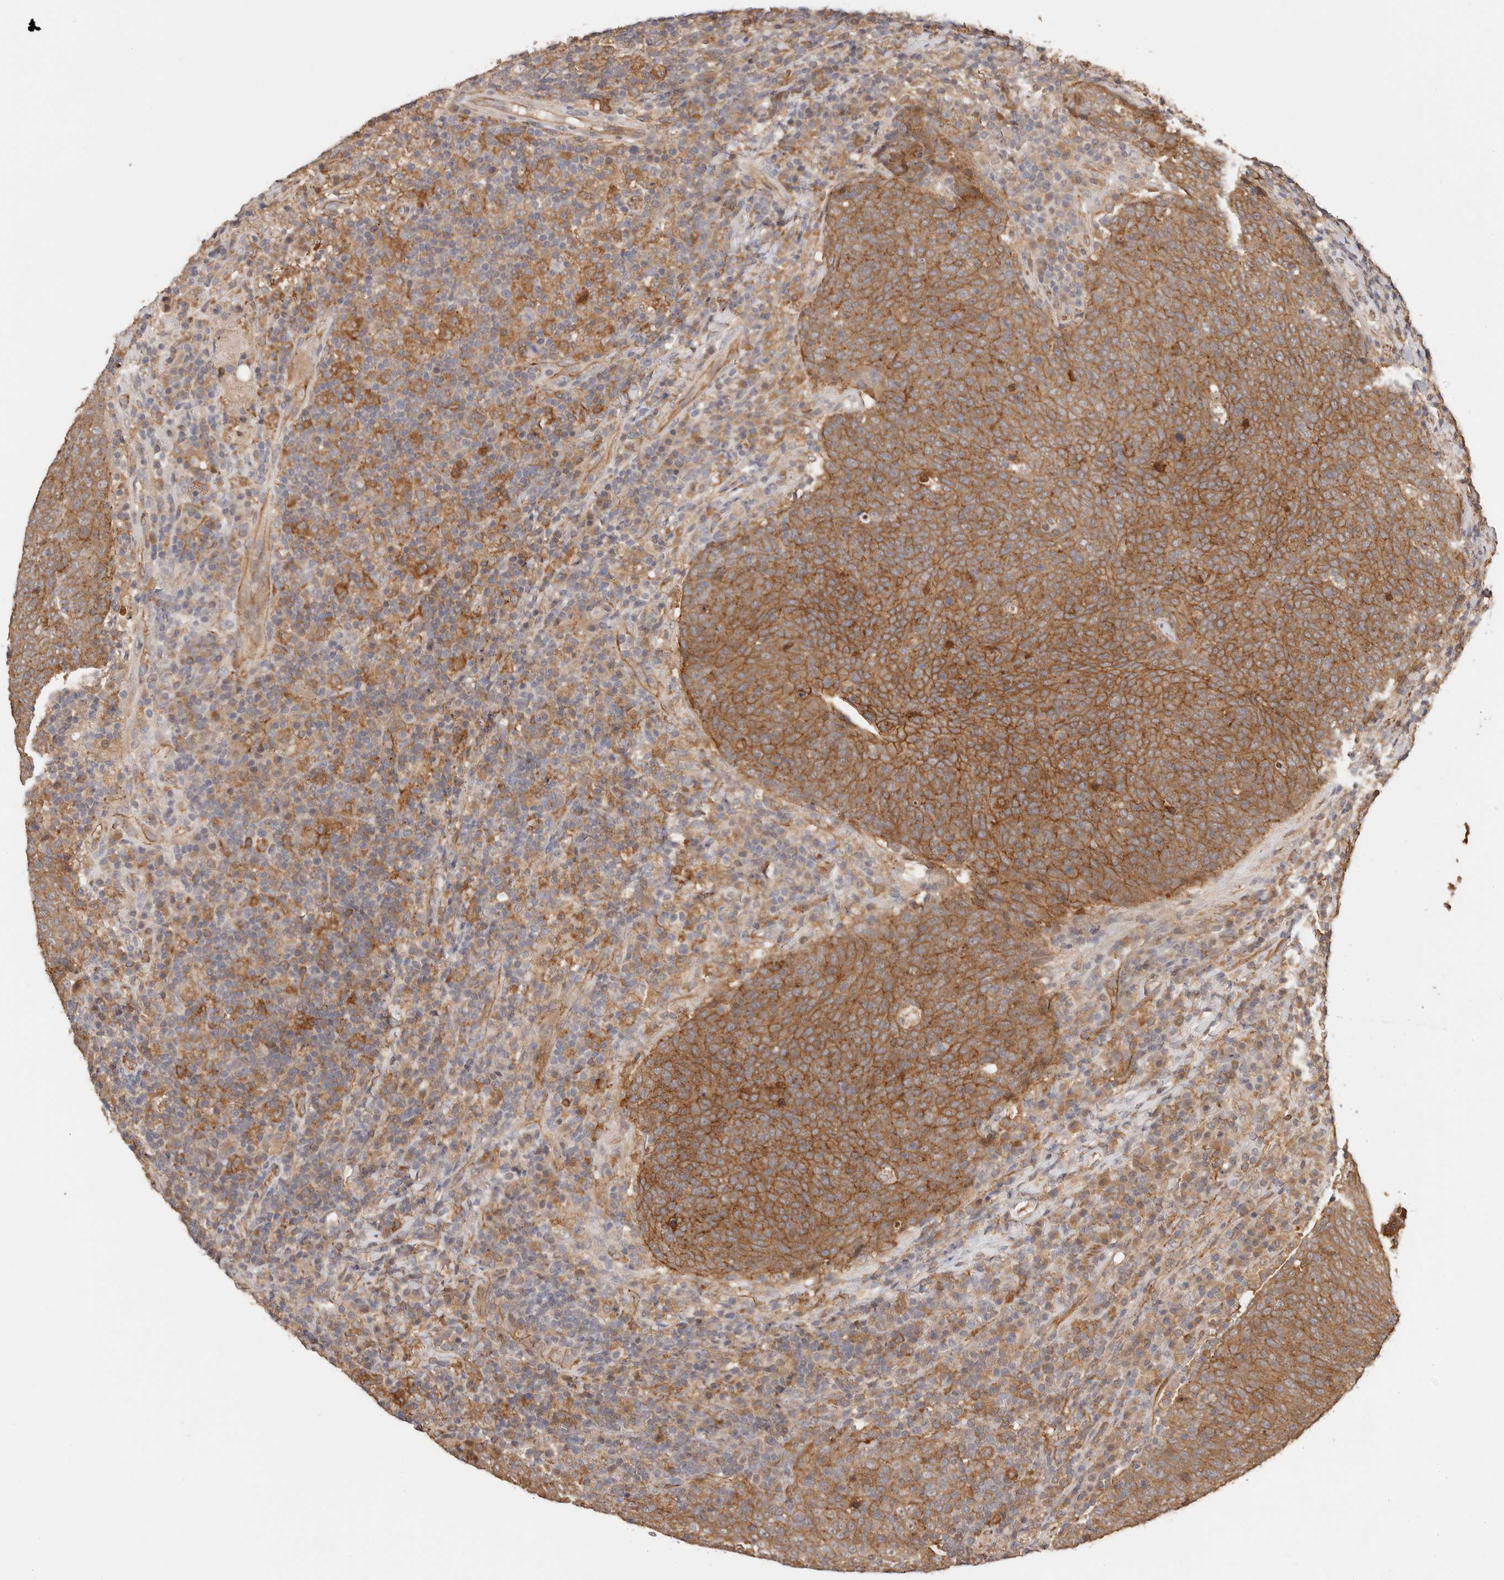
{"staining": {"intensity": "moderate", "quantity": ">75%", "location": "cytoplasmic/membranous"}, "tissue": "head and neck cancer", "cell_type": "Tumor cells", "image_type": "cancer", "snomed": [{"axis": "morphology", "description": "Squamous cell carcinoma, NOS"}, {"axis": "morphology", "description": "Squamous cell carcinoma, metastatic, NOS"}, {"axis": "topography", "description": "Lymph node"}, {"axis": "topography", "description": "Head-Neck"}], "caption": "This is an image of immunohistochemistry (IHC) staining of head and neck cancer, which shows moderate positivity in the cytoplasmic/membranous of tumor cells.", "gene": "AFDN", "patient": {"sex": "male", "age": 62}}